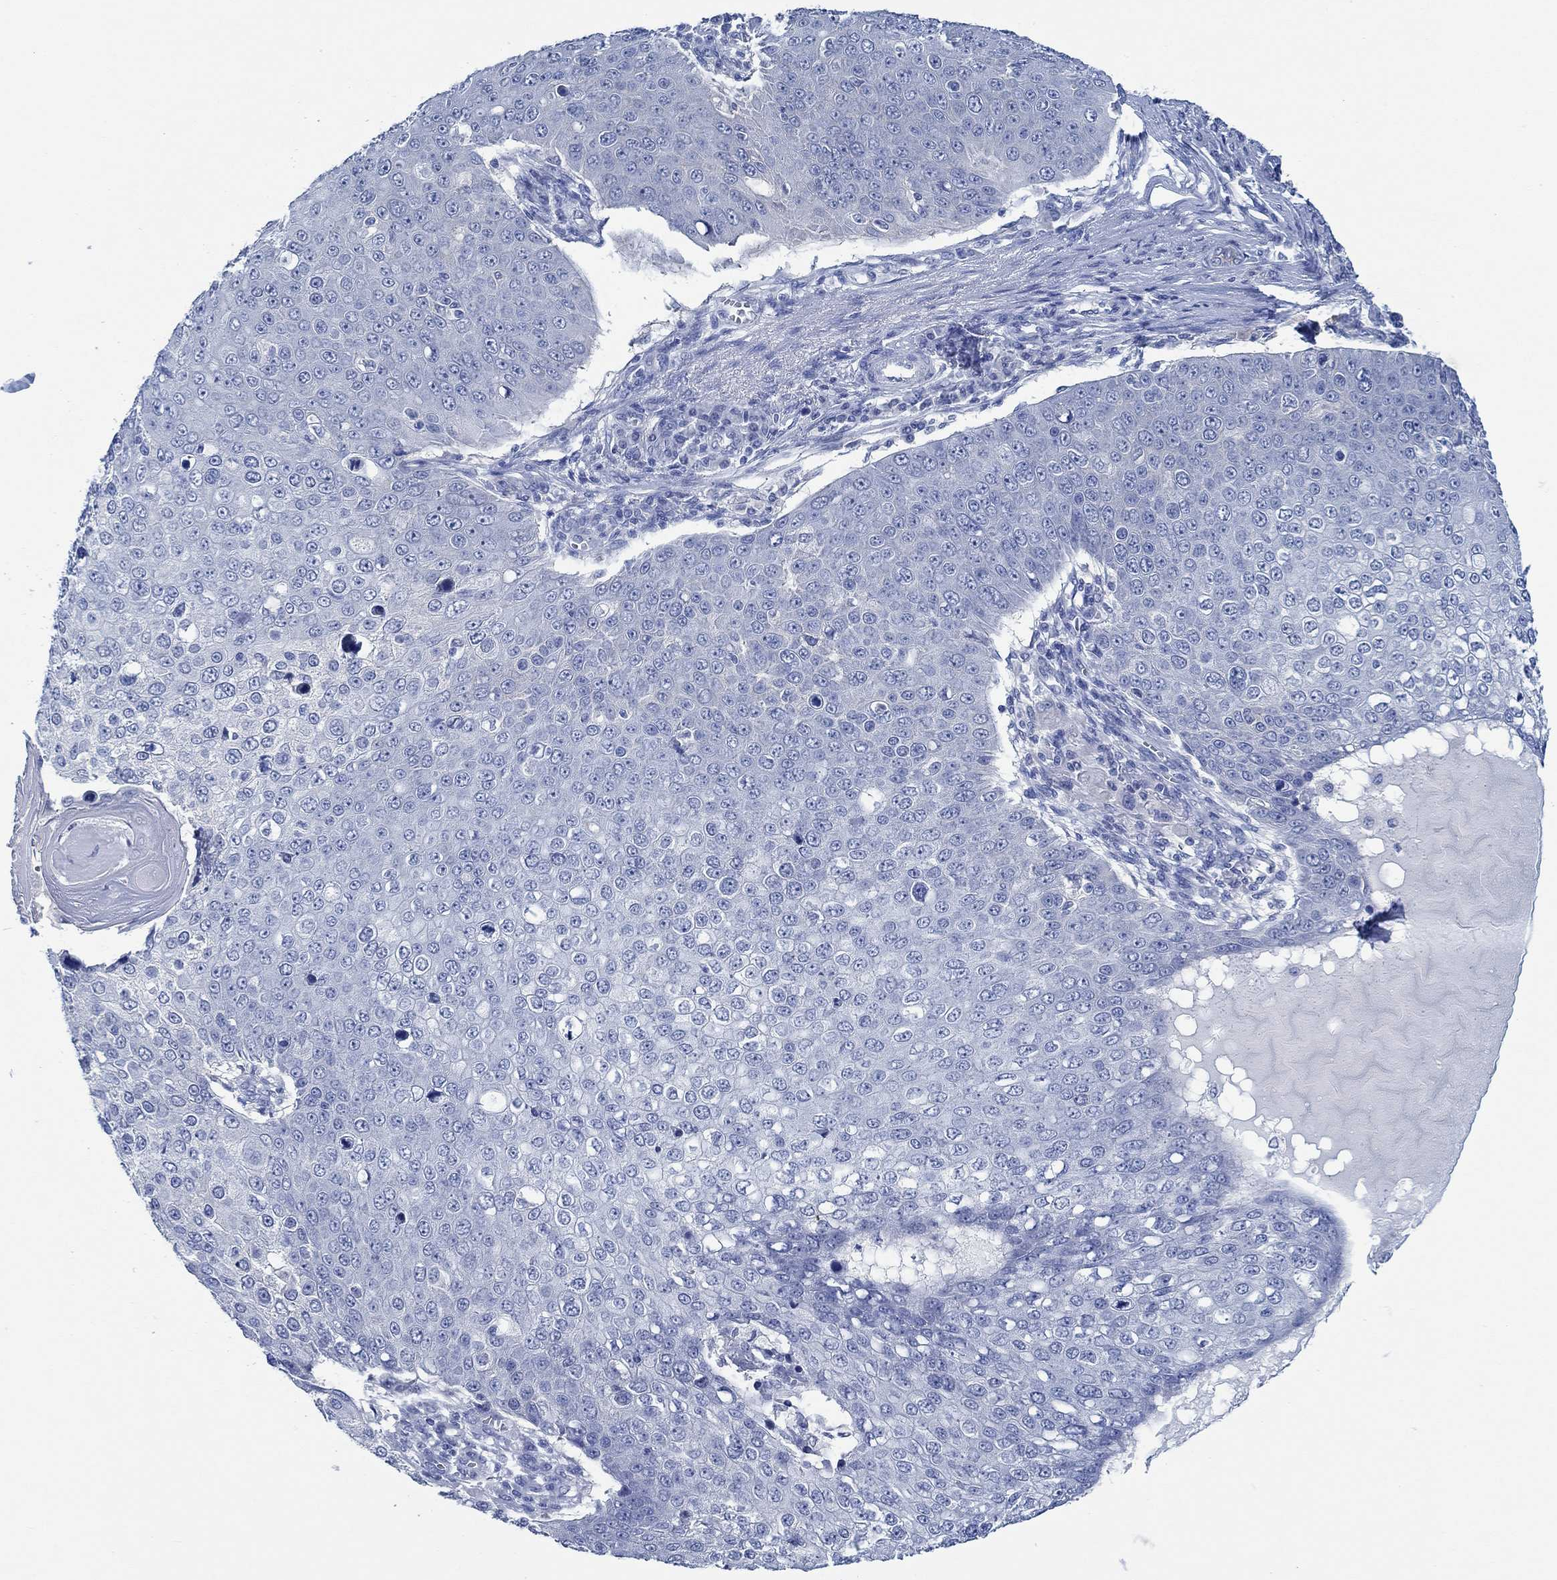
{"staining": {"intensity": "negative", "quantity": "none", "location": "none"}, "tissue": "skin cancer", "cell_type": "Tumor cells", "image_type": "cancer", "snomed": [{"axis": "morphology", "description": "Squamous cell carcinoma, NOS"}, {"axis": "topography", "description": "Skin"}], "caption": "High power microscopy image of an IHC histopathology image of skin squamous cell carcinoma, revealing no significant positivity in tumor cells.", "gene": "ZNF671", "patient": {"sex": "male", "age": 71}}